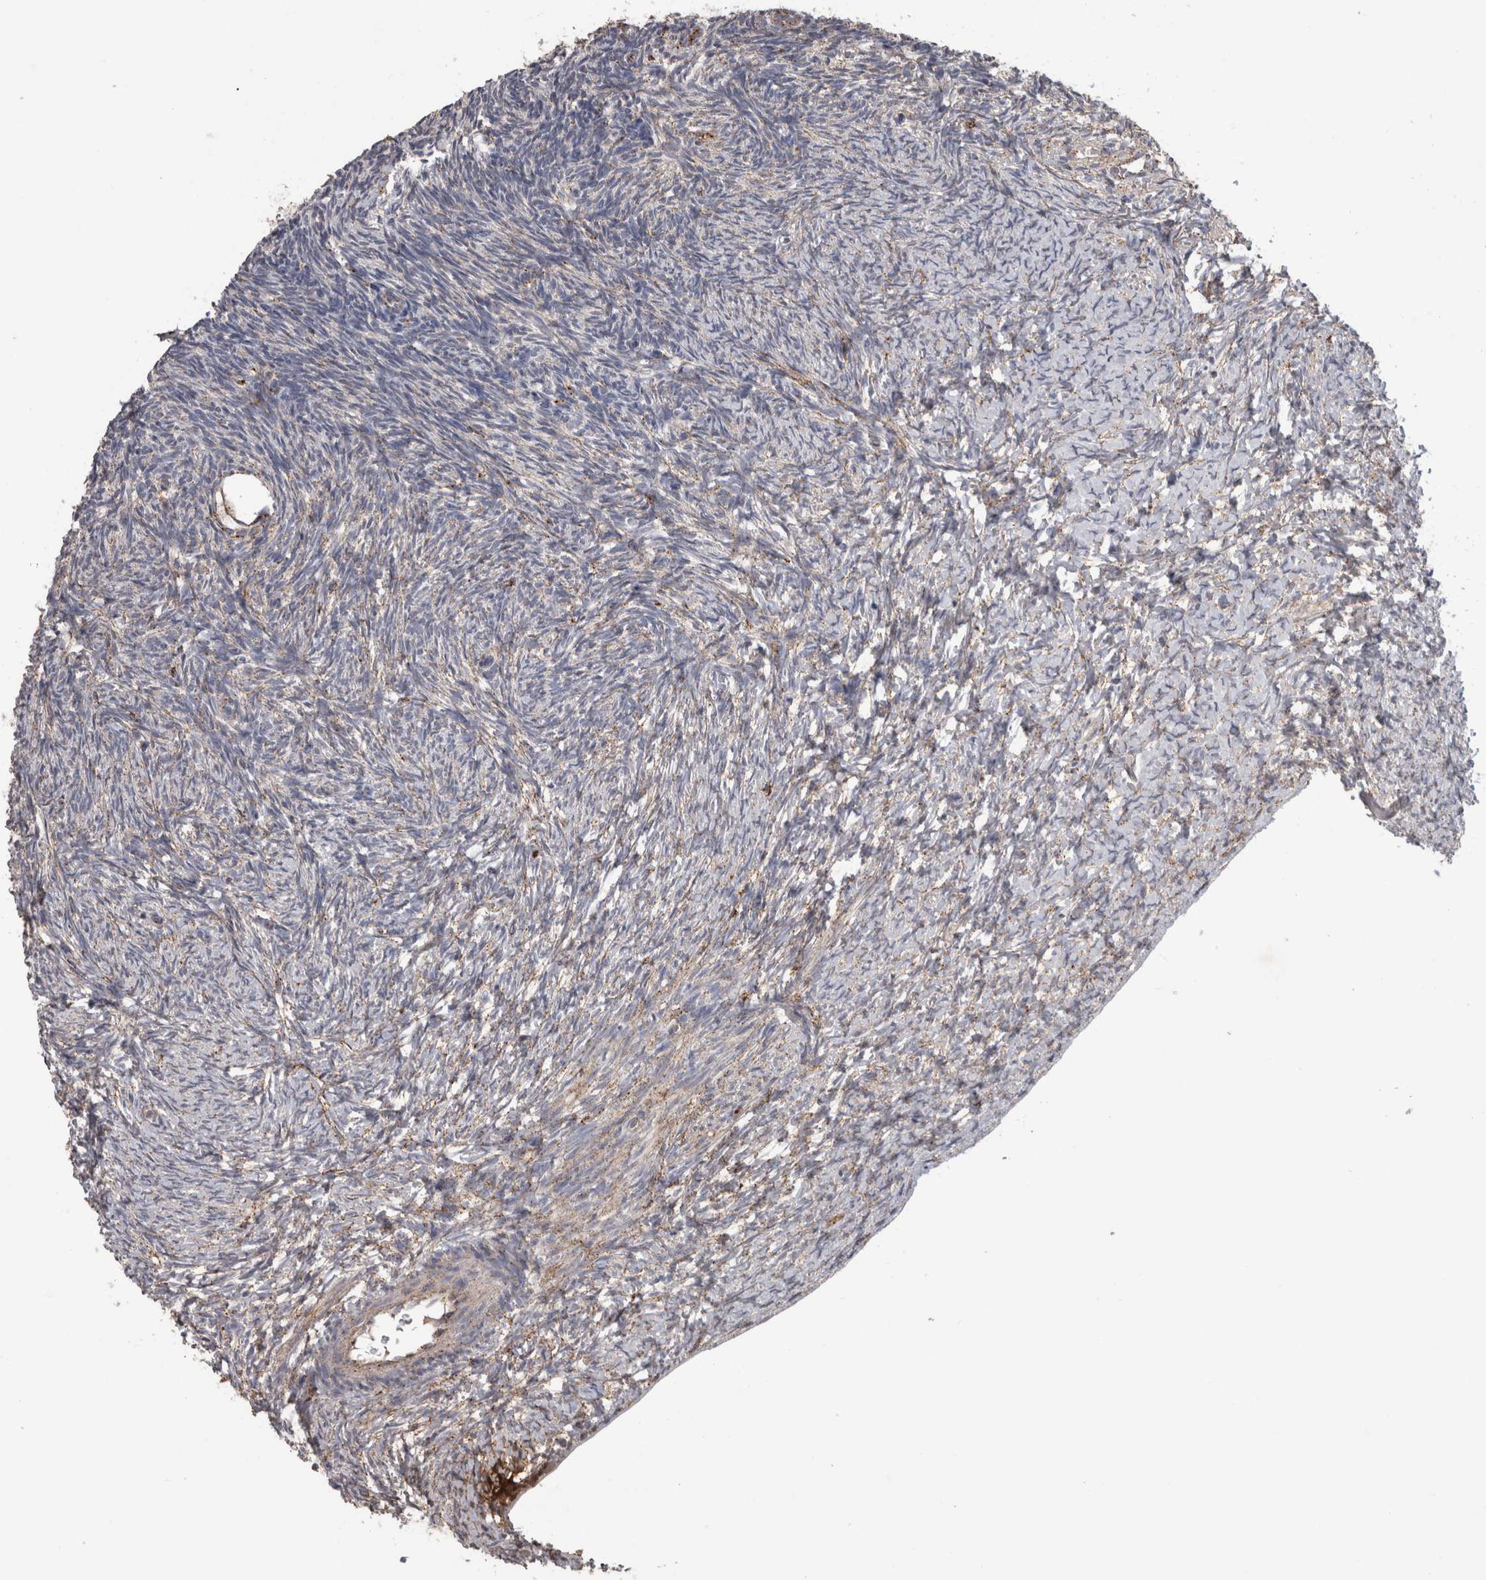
{"staining": {"intensity": "weak", "quantity": ">75%", "location": "cytoplasmic/membranous"}, "tissue": "ovary", "cell_type": "Follicle cells", "image_type": "normal", "snomed": [{"axis": "morphology", "description": "Normal tissue, NOS"}, {"axis": "topography", "description": "Ovary"}], "caption": "Follicle cells exhibit weak cytoplasmic/membranous positivity in about >75% of cells in normal ovary. The staining was performed using DAB (3,3'-diaminobenzidine) to visualize the protein expression in brown, while the nuclei were stained in blue with hematoxylin (Magnification: 20x).", "gene": "CTSZ", "patient": {"sex": "female", "age": 34}}